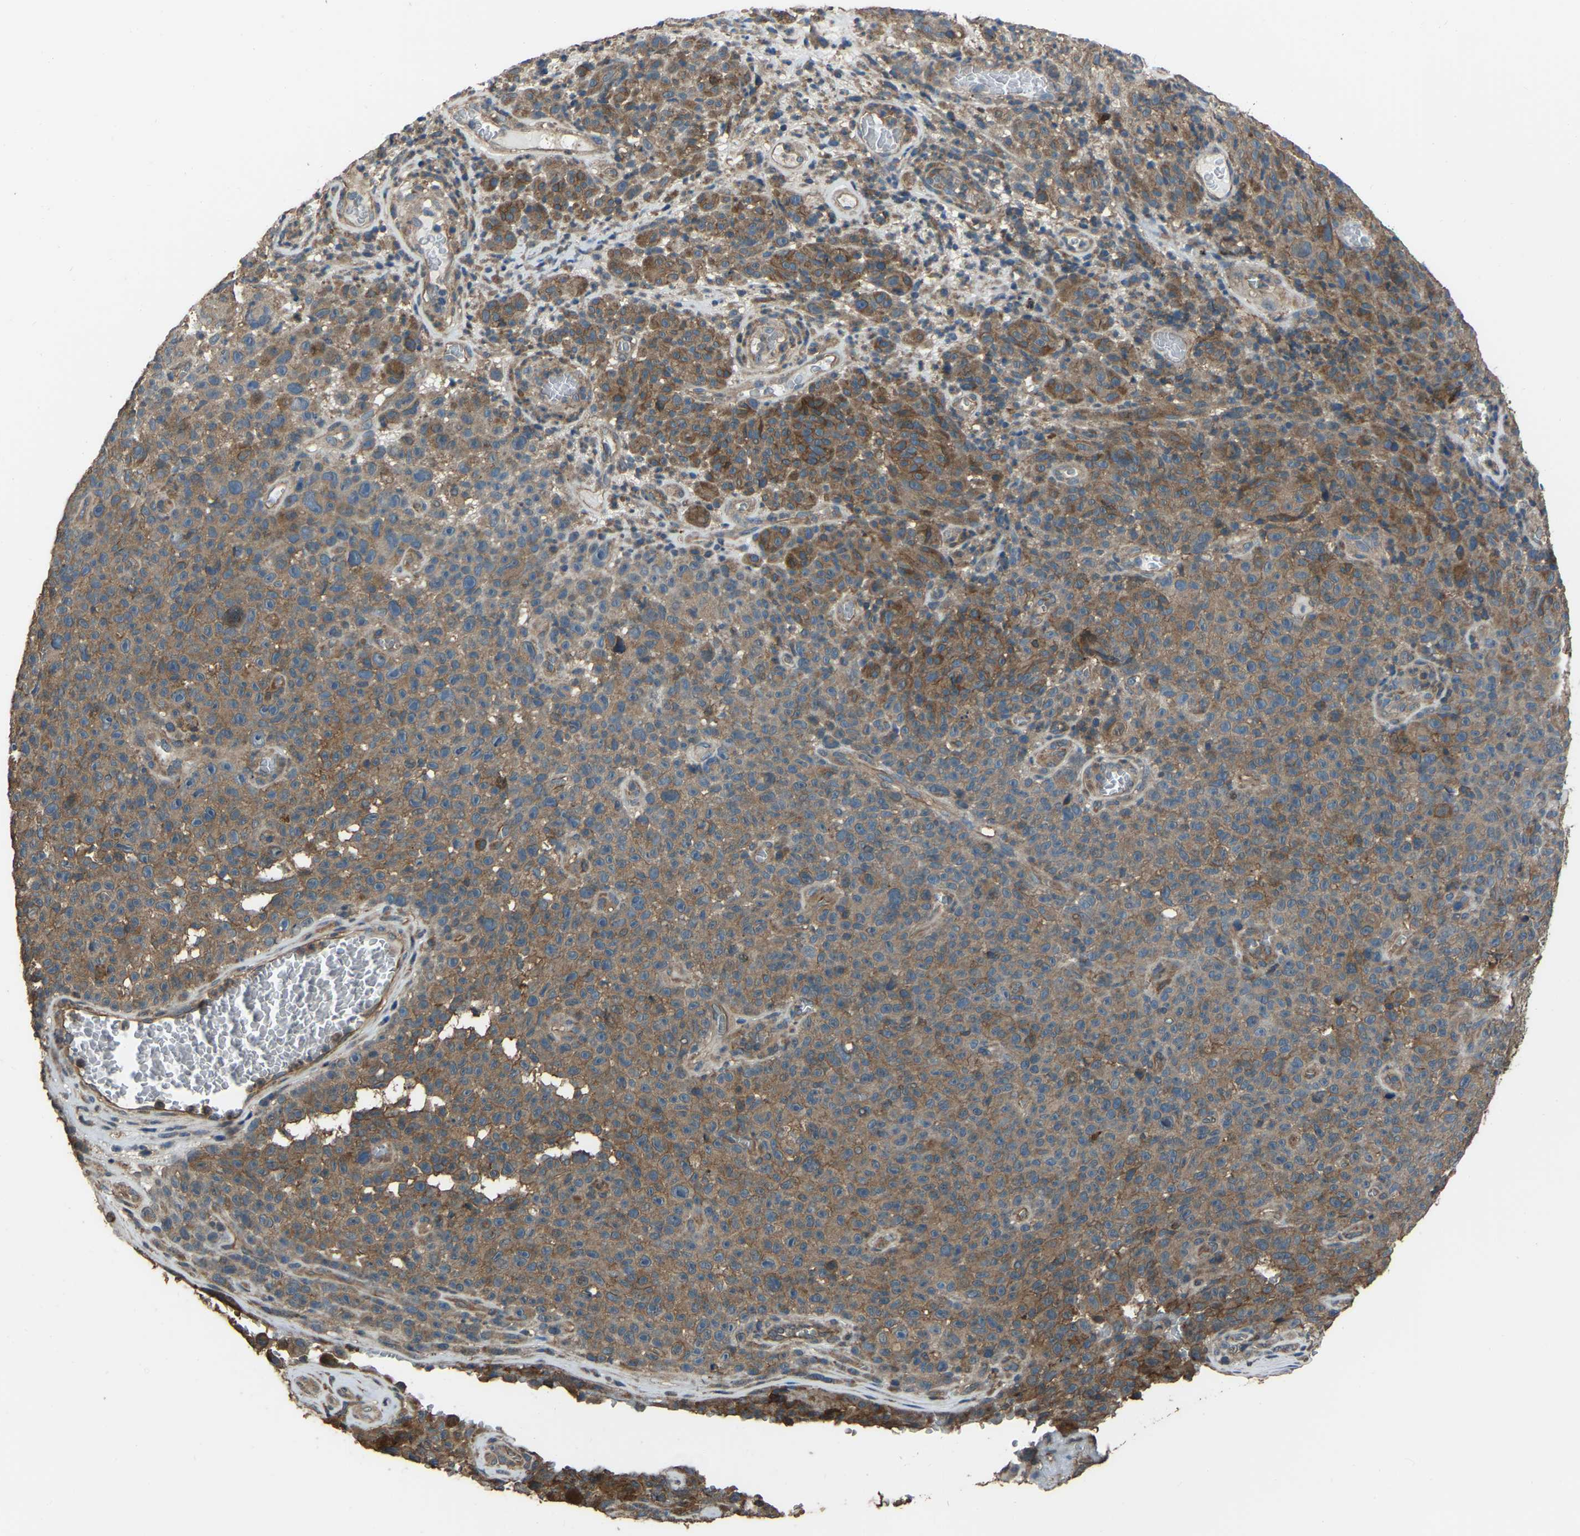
{"staining": {"intensity": "moderate", "quantity": ">75%", "location": "cytoplasmic/membranous"}, "tissue": "melanoma", "cell_type": "Tumor cells", "image_type": "cancer", "snomed": [{"axis": "morphology", "description": "Malignant melanoma, NOS"}, {"axis": "topography", "description": "Skin"}], "caption": "This histopathology image reveals malignant melanoma stained with immunohistochemistry to label a protein in brown. The cytoplasmic/membranous of tumor cells show moderate positivity for the protein. Nuclei are counter-stained blue.", "gene": "SLC4A2", "patient": {"sex": "female", "age": 82}}